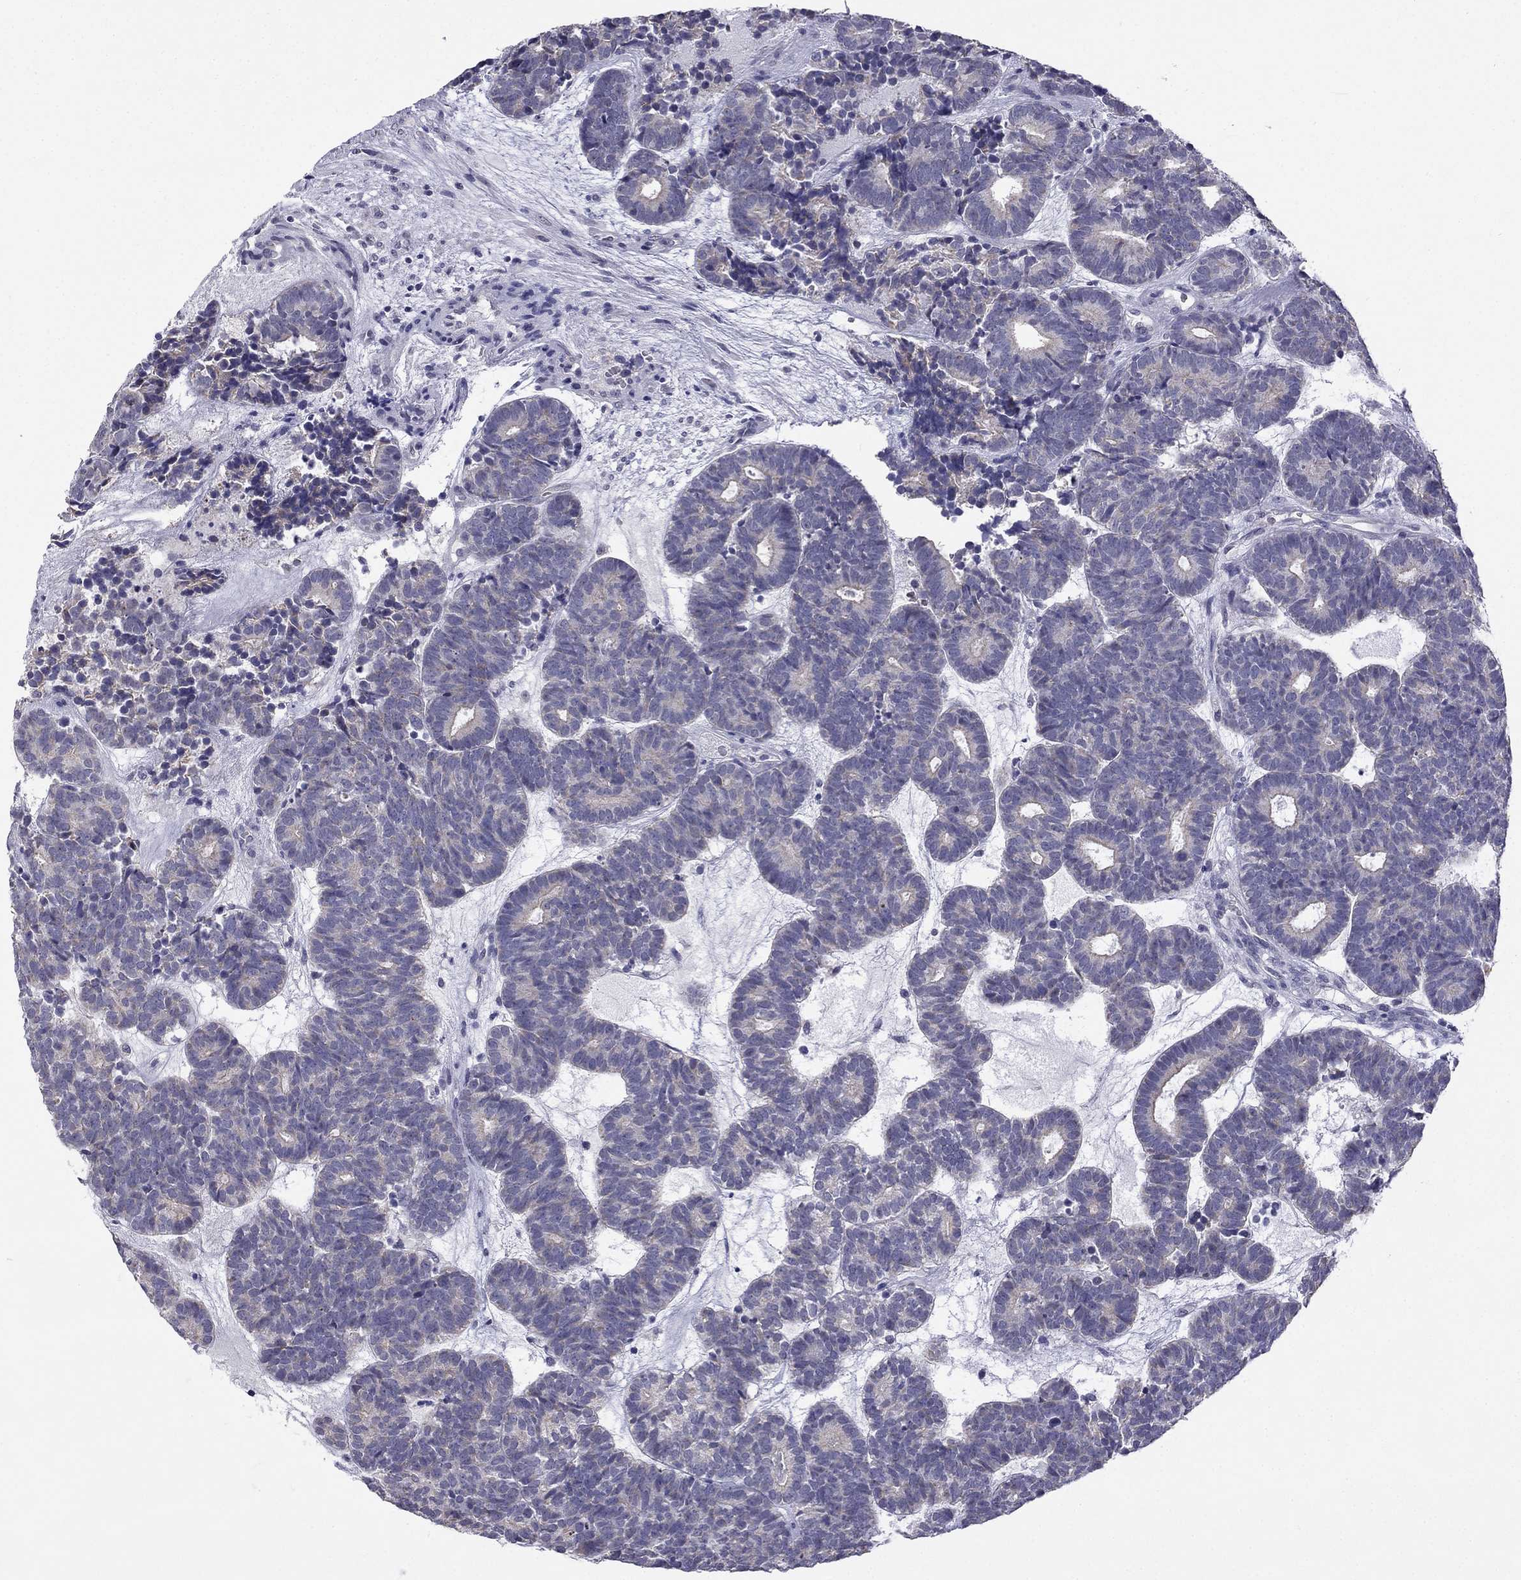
{"staining": {"intensity": "weak", "quantity": "<25%", "location": "cytoplasmic/membranous"}, "tissue": "head and neck cancer", "cell_type": "Tumor cells", "image_type": "cancer", "snomed": [{"axis": "morphology", "description": "Adenocarcinoma, NOS"}, {"axis": "topography", "description": "Head-Neck"}], "caption": "Head and neck cancer (adenocarcinoma) was stained to show a protein in brown. There is no significant staining in tumor cells.", "gene": "C5orf49", "patient": {"sex": "female", "age": 81}}